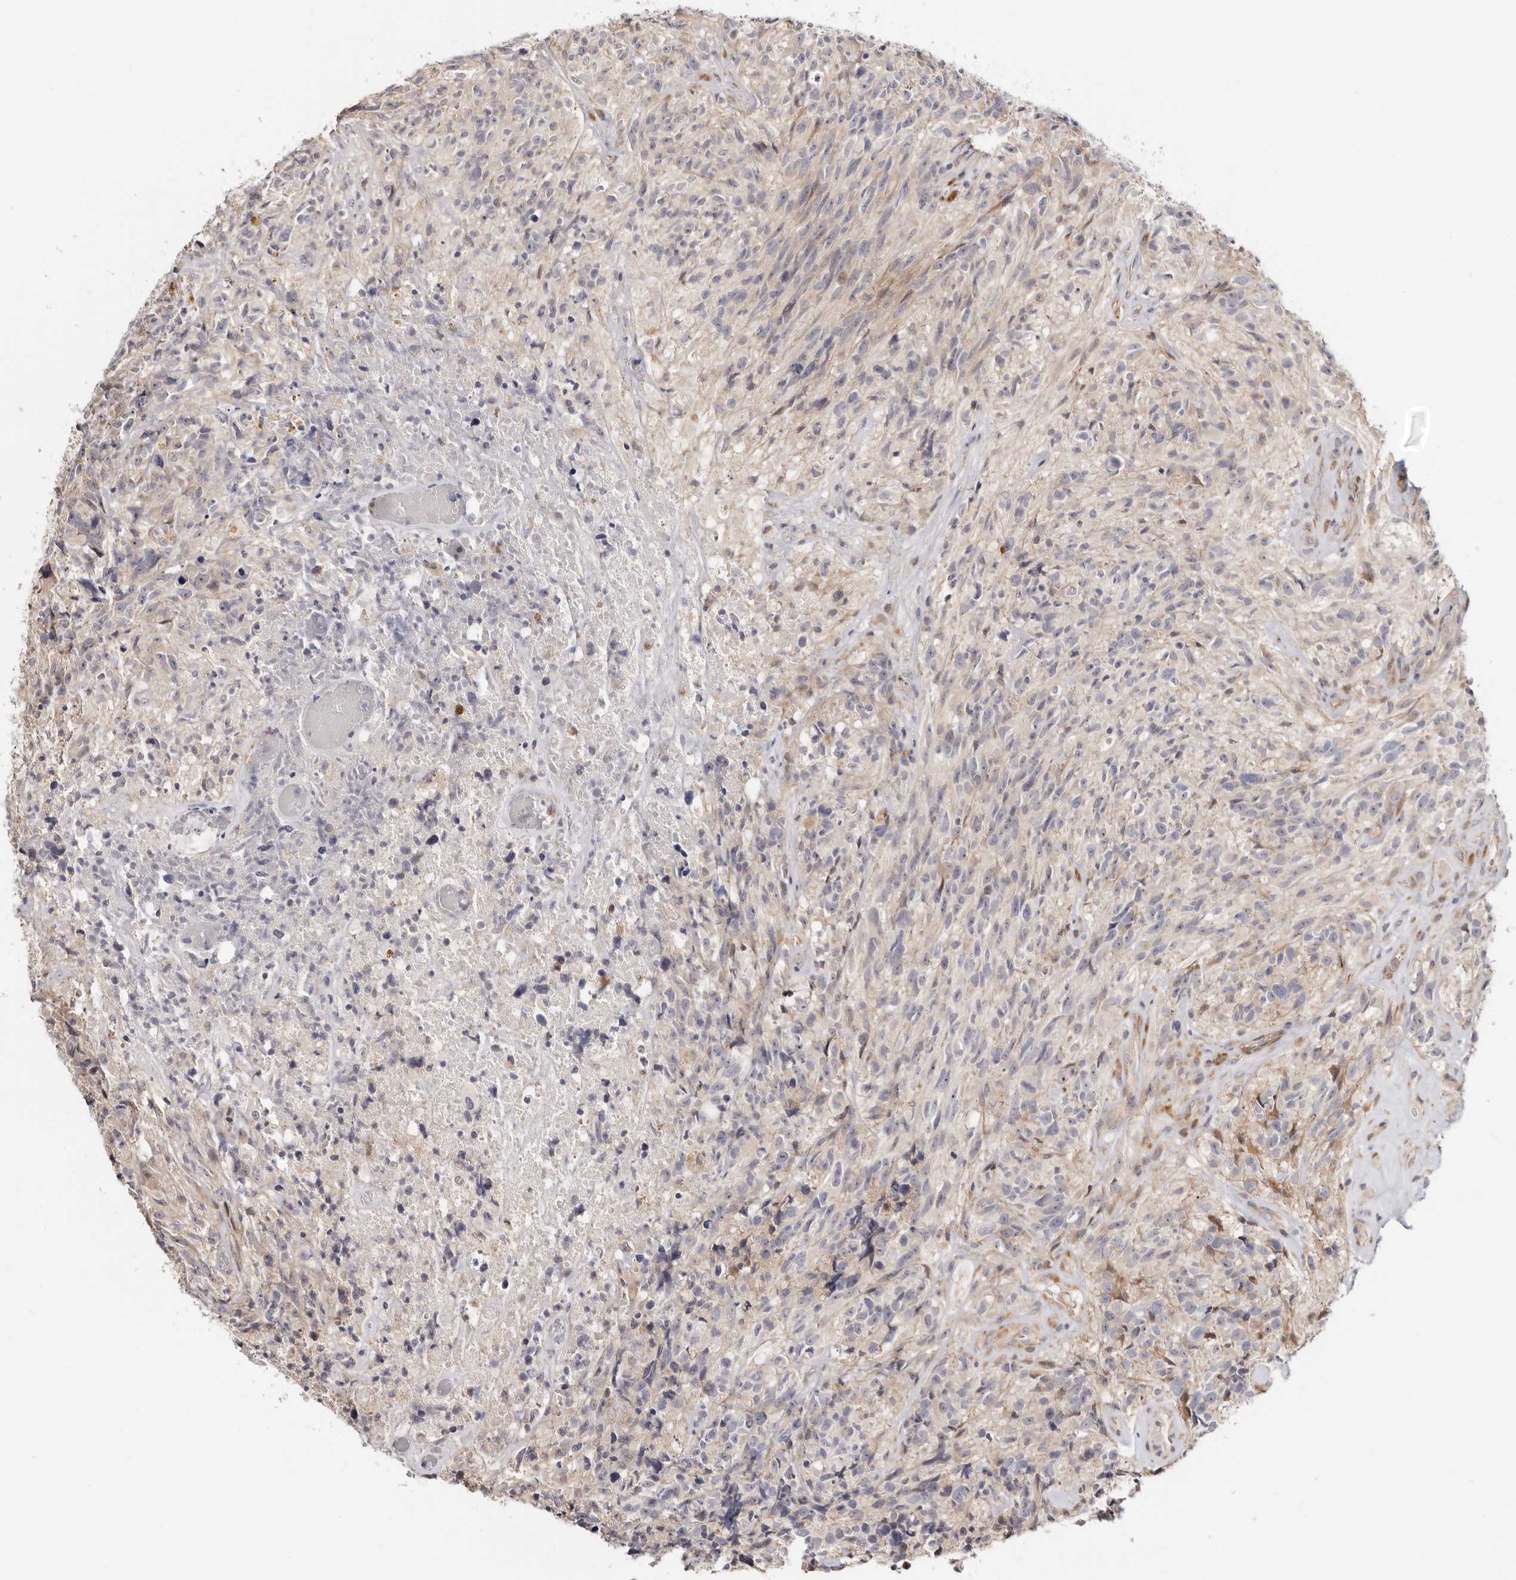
{"staining": {"intensity": "negative", "quantity": "none", "location": "none"}, "tissue": "glioma", "cell_type": "Tumor cells", "image_type": "cancer", "snomed": [{"axis": "morphology", "description": "Glioma, malignant, High grade"}, {"axis": "topography", "description": "Brain"}], "caption": "Immunohistochemistry (IHC) micrograph of malignant glioma (high-grade) stained for a protein (brown), which shows no positivity in tumor cells.", "gene": "BCL2L15", "patient": {"sex": "male", "age": 69}}